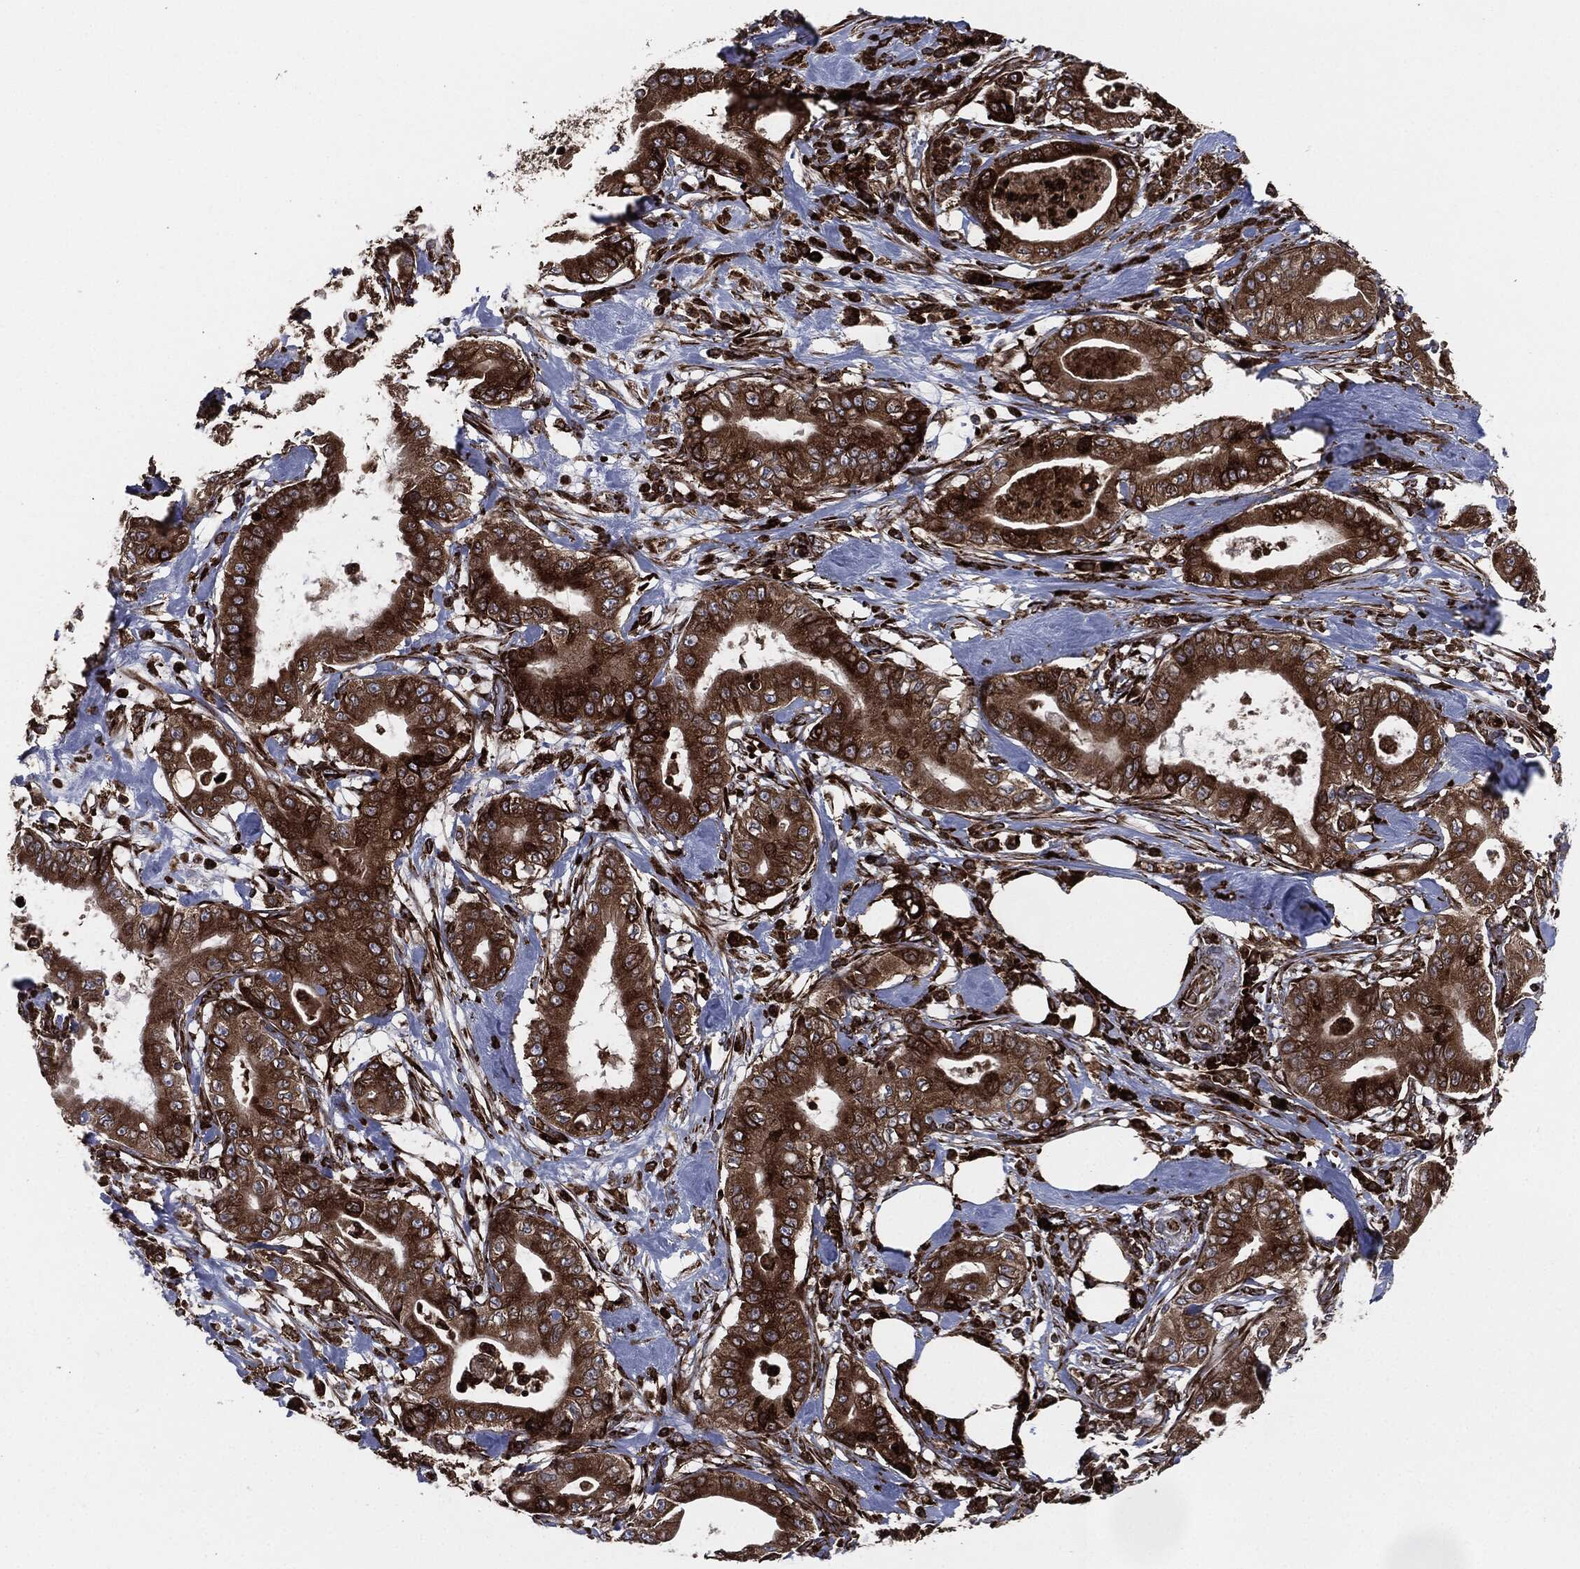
{"staining": {"intensity": "strong", "quantity": ">75%", "location": "cytoplasmic/membranous"}, "tissue": "pancreatic cancer", "cell_type": "Tumor cells", "image_type": "cancer", "snomed": [{"axis": "morphology", "description": "Adenocarcinoma, NOS"}, {"axis": "topography", "description": "Pancreas"}], "caption": "The image demonstrates staining of adenocarcinoma (pancreatic), revealing strong cytoplasmic/membranous protein staining (brown color) within tumor cells.", "gene": "CALR", "patient": {"sex": "male", "age": 71}}